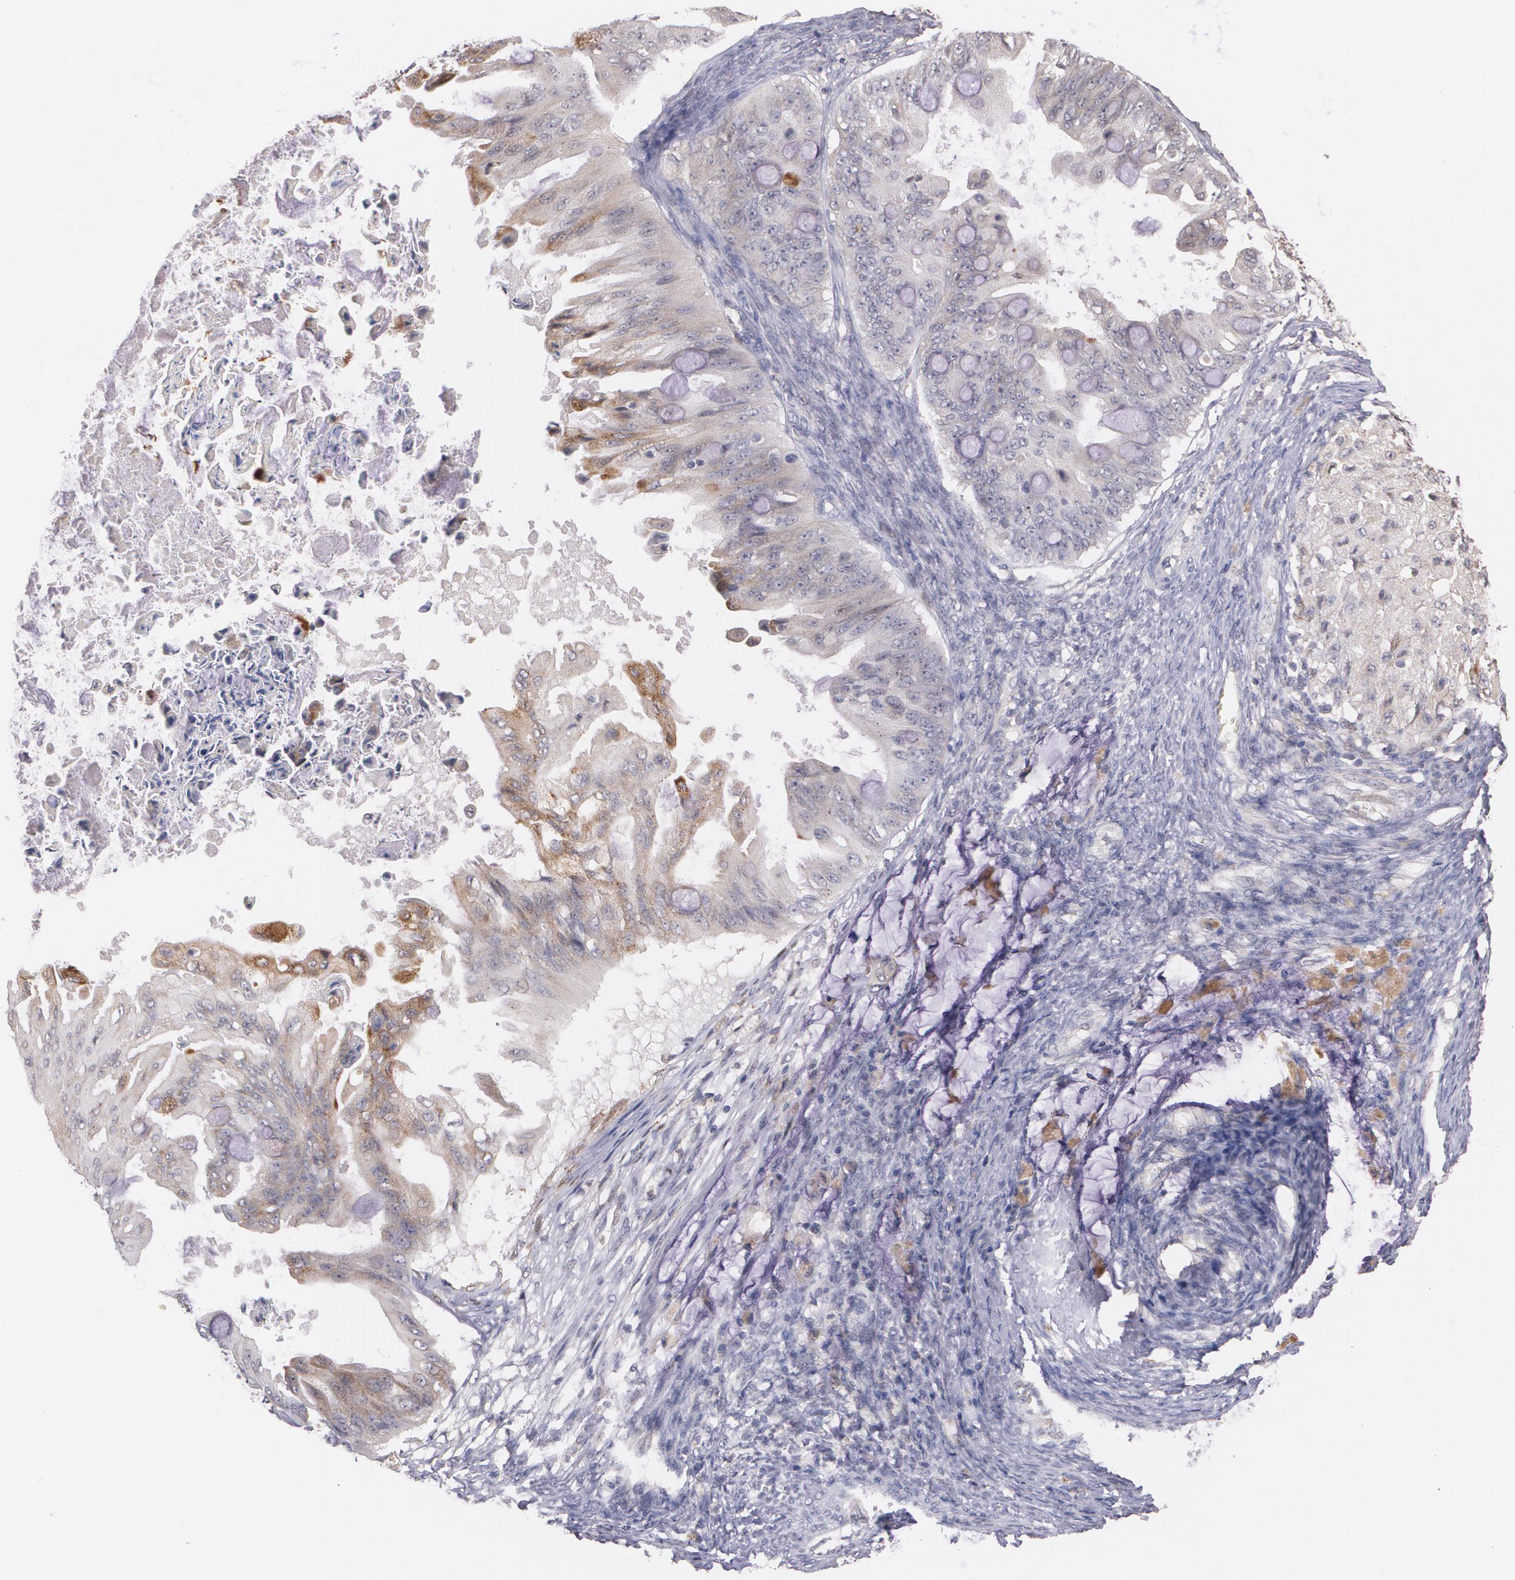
{"staining": {"intensity": "weak", "quantity": "25%-75%", "location": "cytoplasmic/membranous"}, "tissue": "ovarian cancer", "cell_type": "Tumor cells", "image_type": "cancer", "snomed": [{"axis": "morphology", "description": "Cystadenocarcinoma, mucinous, NOS"}, {"axis": "topography", "description": "Ovary"}], "caption": "The histopathology image demonstrates immunohistochemical staining of ovarian mucinous cystadenocarcinoma. There is weak cytoplasmic/membranous expression is seen in approximately 25%-75% of tumor cells.", "gene": "IFNGR2", "patient": {"sex": "female", "age": 37}}